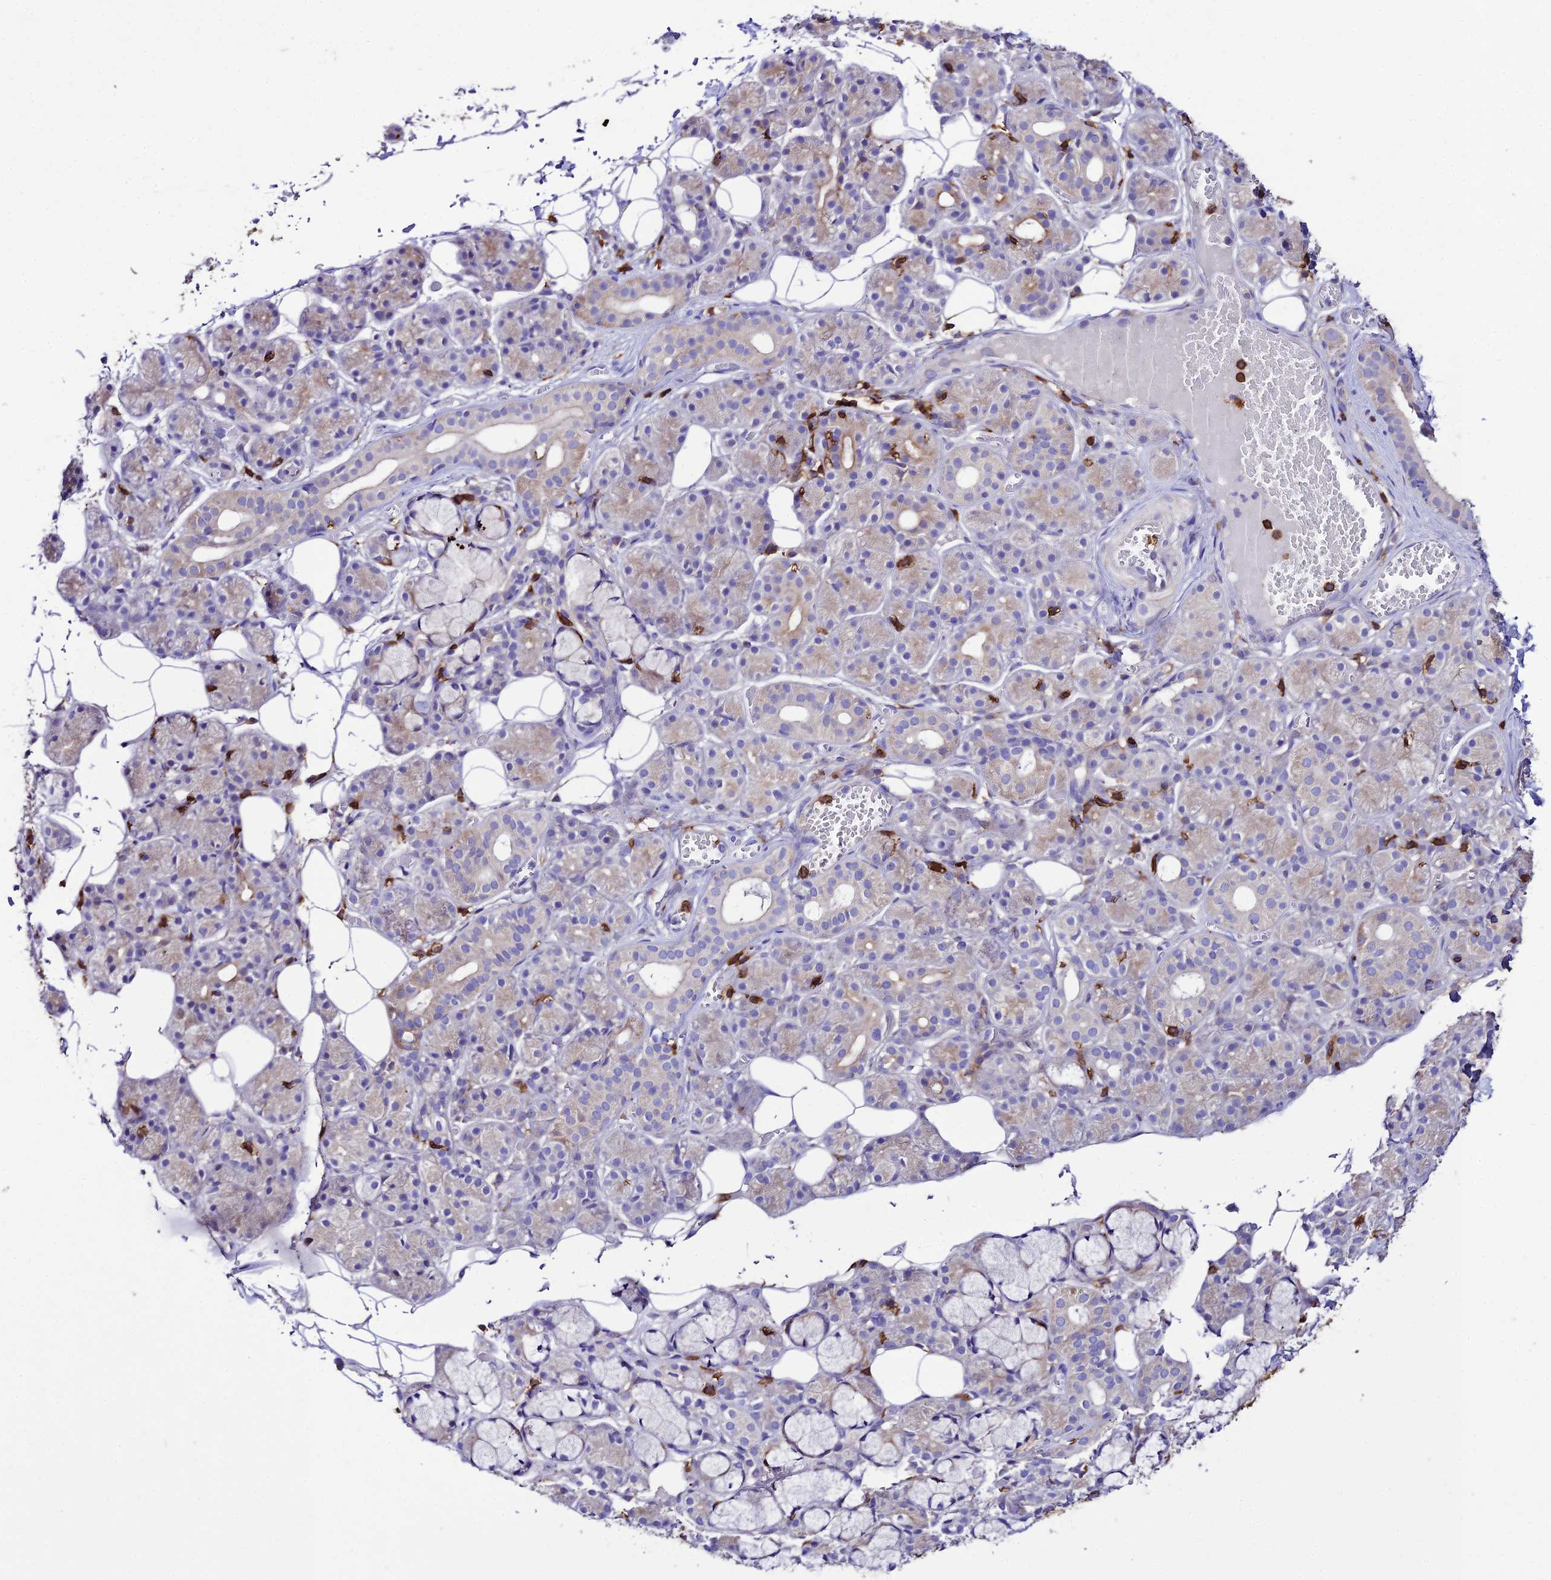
{"staining": {"intensity": "weak", "quantity": "<25%", "location": "cytoplasmic/membranous"}, "tissue": "salivary gland", "cell_type": "Glandular cells", "image_type": "normal", "snomed": [{"axis": "morphology", "description": "Normal tissue, NOS"}, {"axis": "topography", "description": "Salivary gland"}], "caption": "Salivary gland stained for a protein using immunohistochemistry (IHC) shows no expression glandular cells.", "gene": "PTPRCAP", "patient": {"sex": "male", "age": 63}}